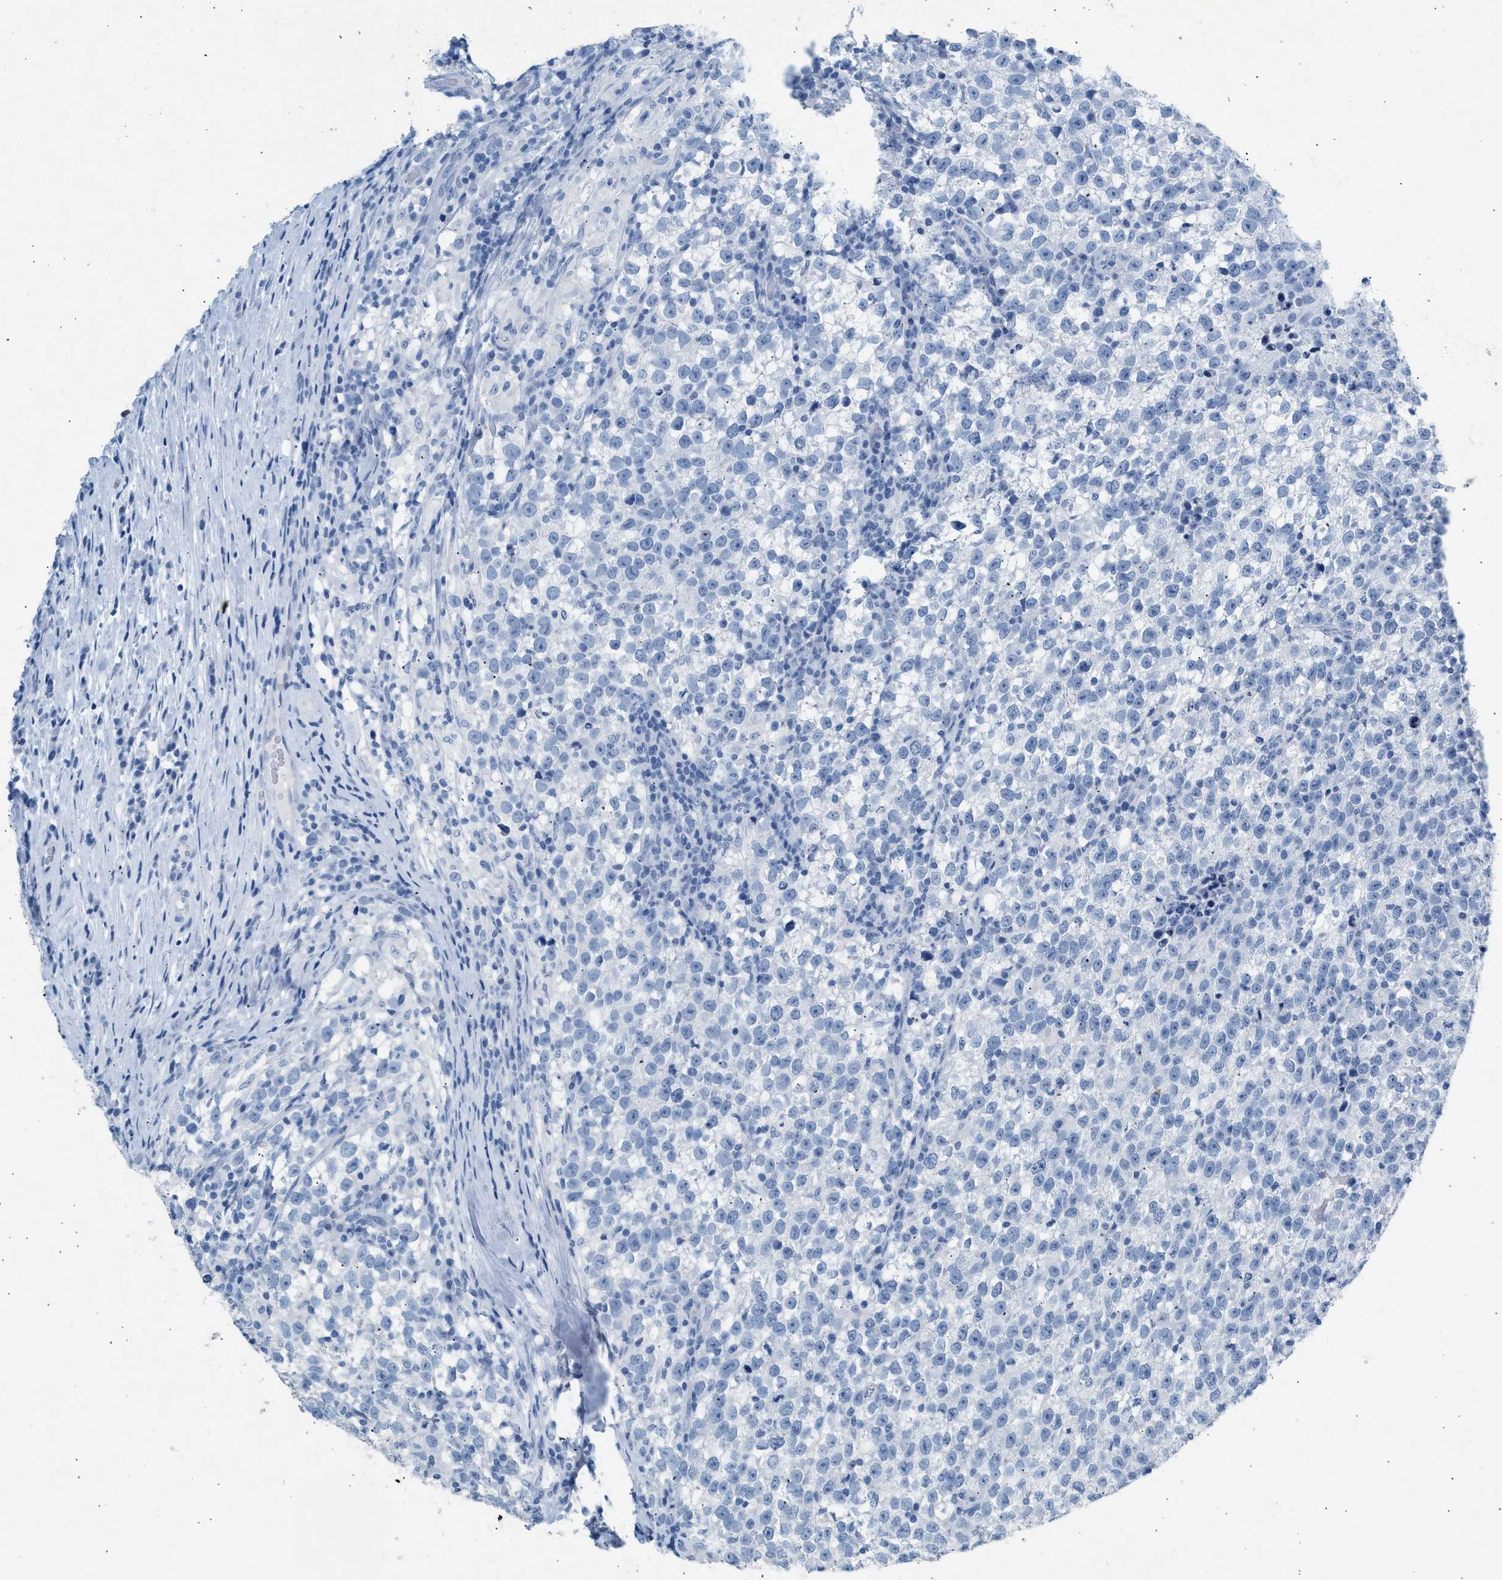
{"staining": {"intensity": "negative", "quantity": "none", "location": "none"}, "tissue": "testis cancer", "cell_type": "Tumor cells", "image_type": "cancer", "snomed": [{"axis": "morphology", "description": "Normal tissue, NOS"}, {"axis": "morphology", "description": "Seminoma, NOS"}, {"axis": "topography", "description": "Testis"}], "caption": "DAB immunohistochemical staining of human testis seminoma demonstrates no significant expression in tumor cells. (DAB IHC, high magnification).", "gene": "HHATL", "patient": {"sex": "male", "age": 43}}